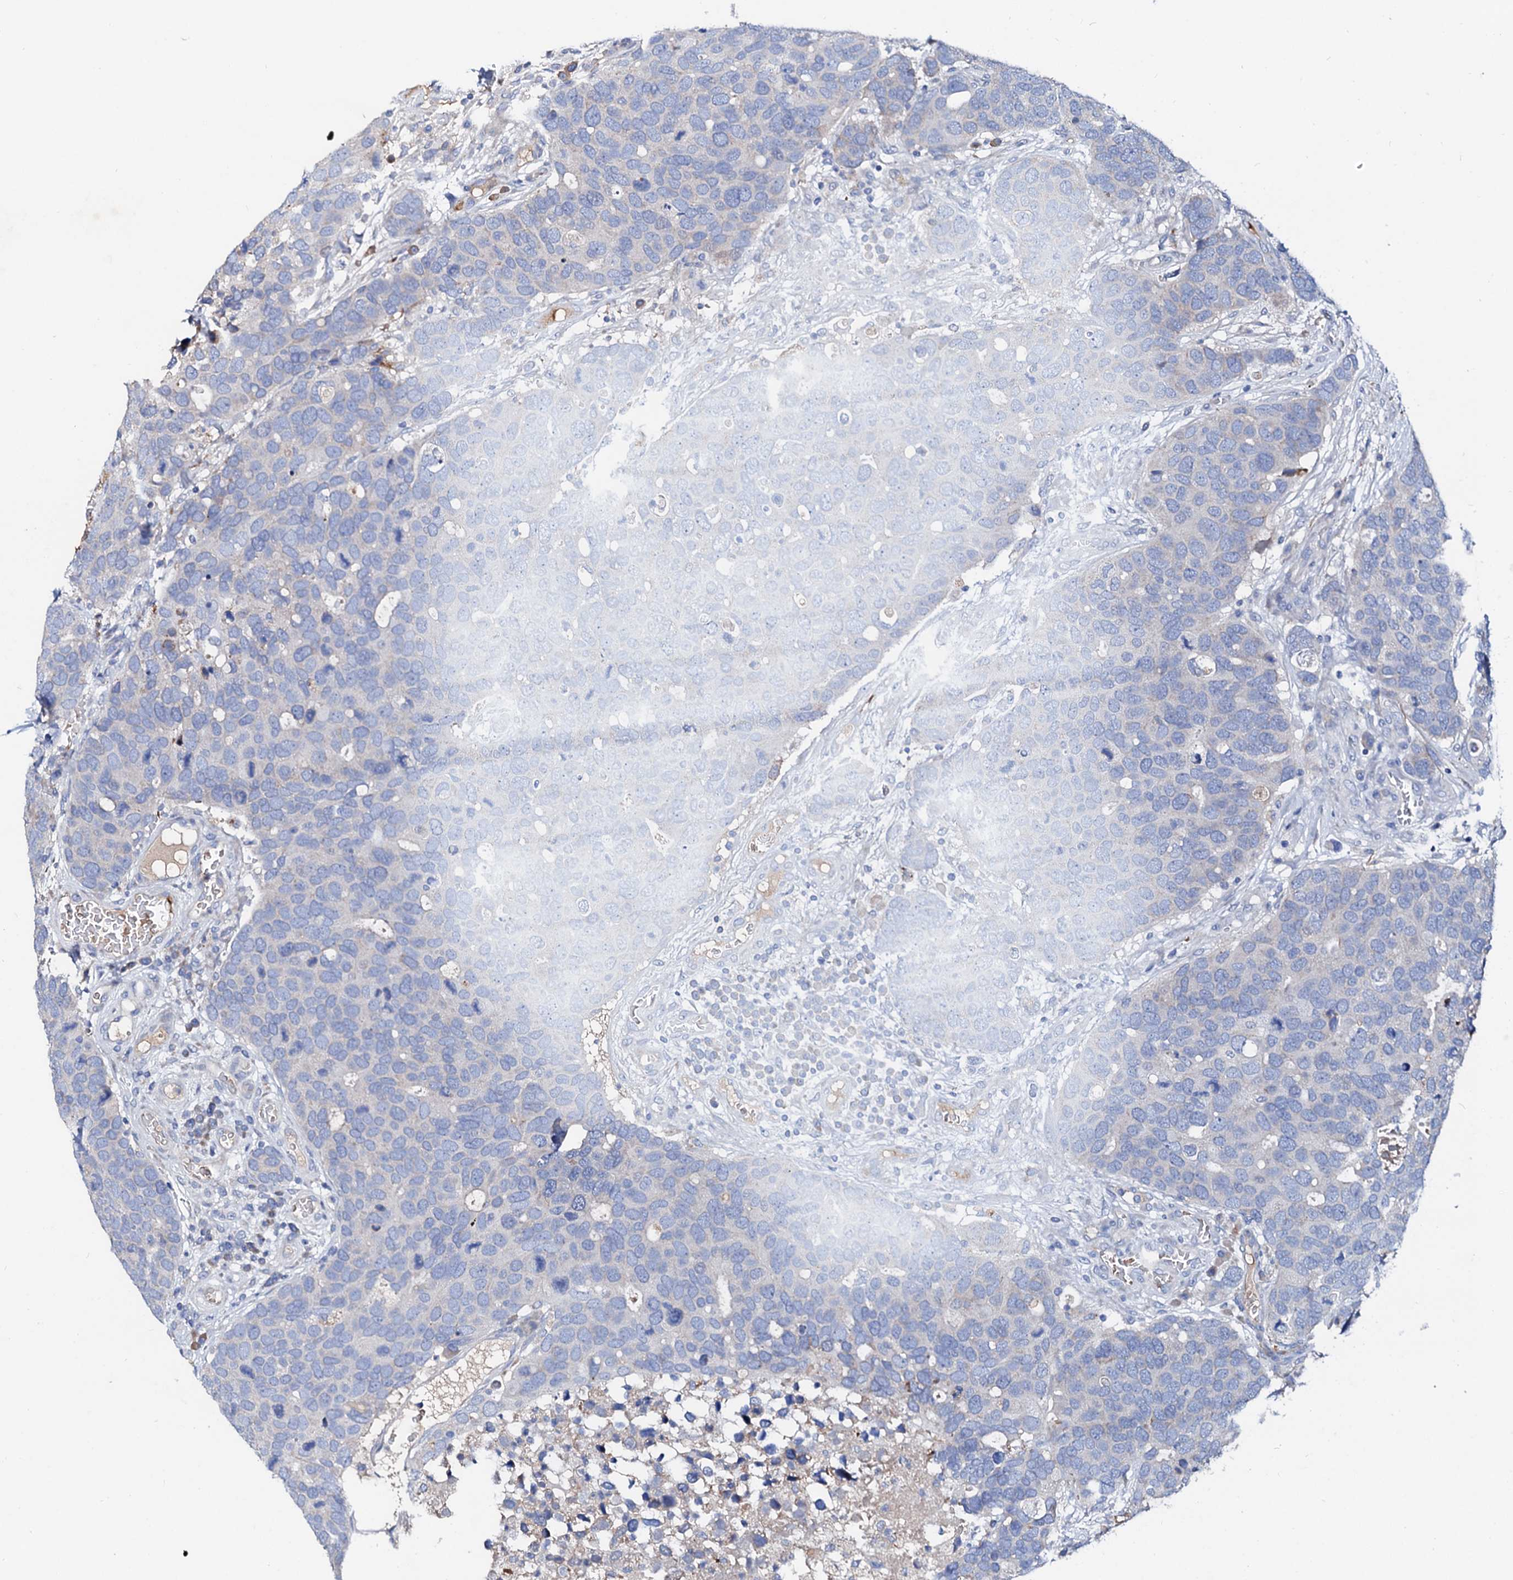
{"staining": {"intensity": "negative", "quantity": "none", "location": "none"}, "tissue": "breast cancer", "cell_type": "Tumor cells", "image_type": "cancer", "snomed": [{"axis": "morphology", "description": "Duct carcinoma"}, {"axis": "topography", "description": "Breast"}], "caption": "Protein analysis of breast infiltrating ductal carcinoma shows no significant staining in tumor cells.", "gene": "SLC10A7", "patient": {"sex": "female", "age": 83}}